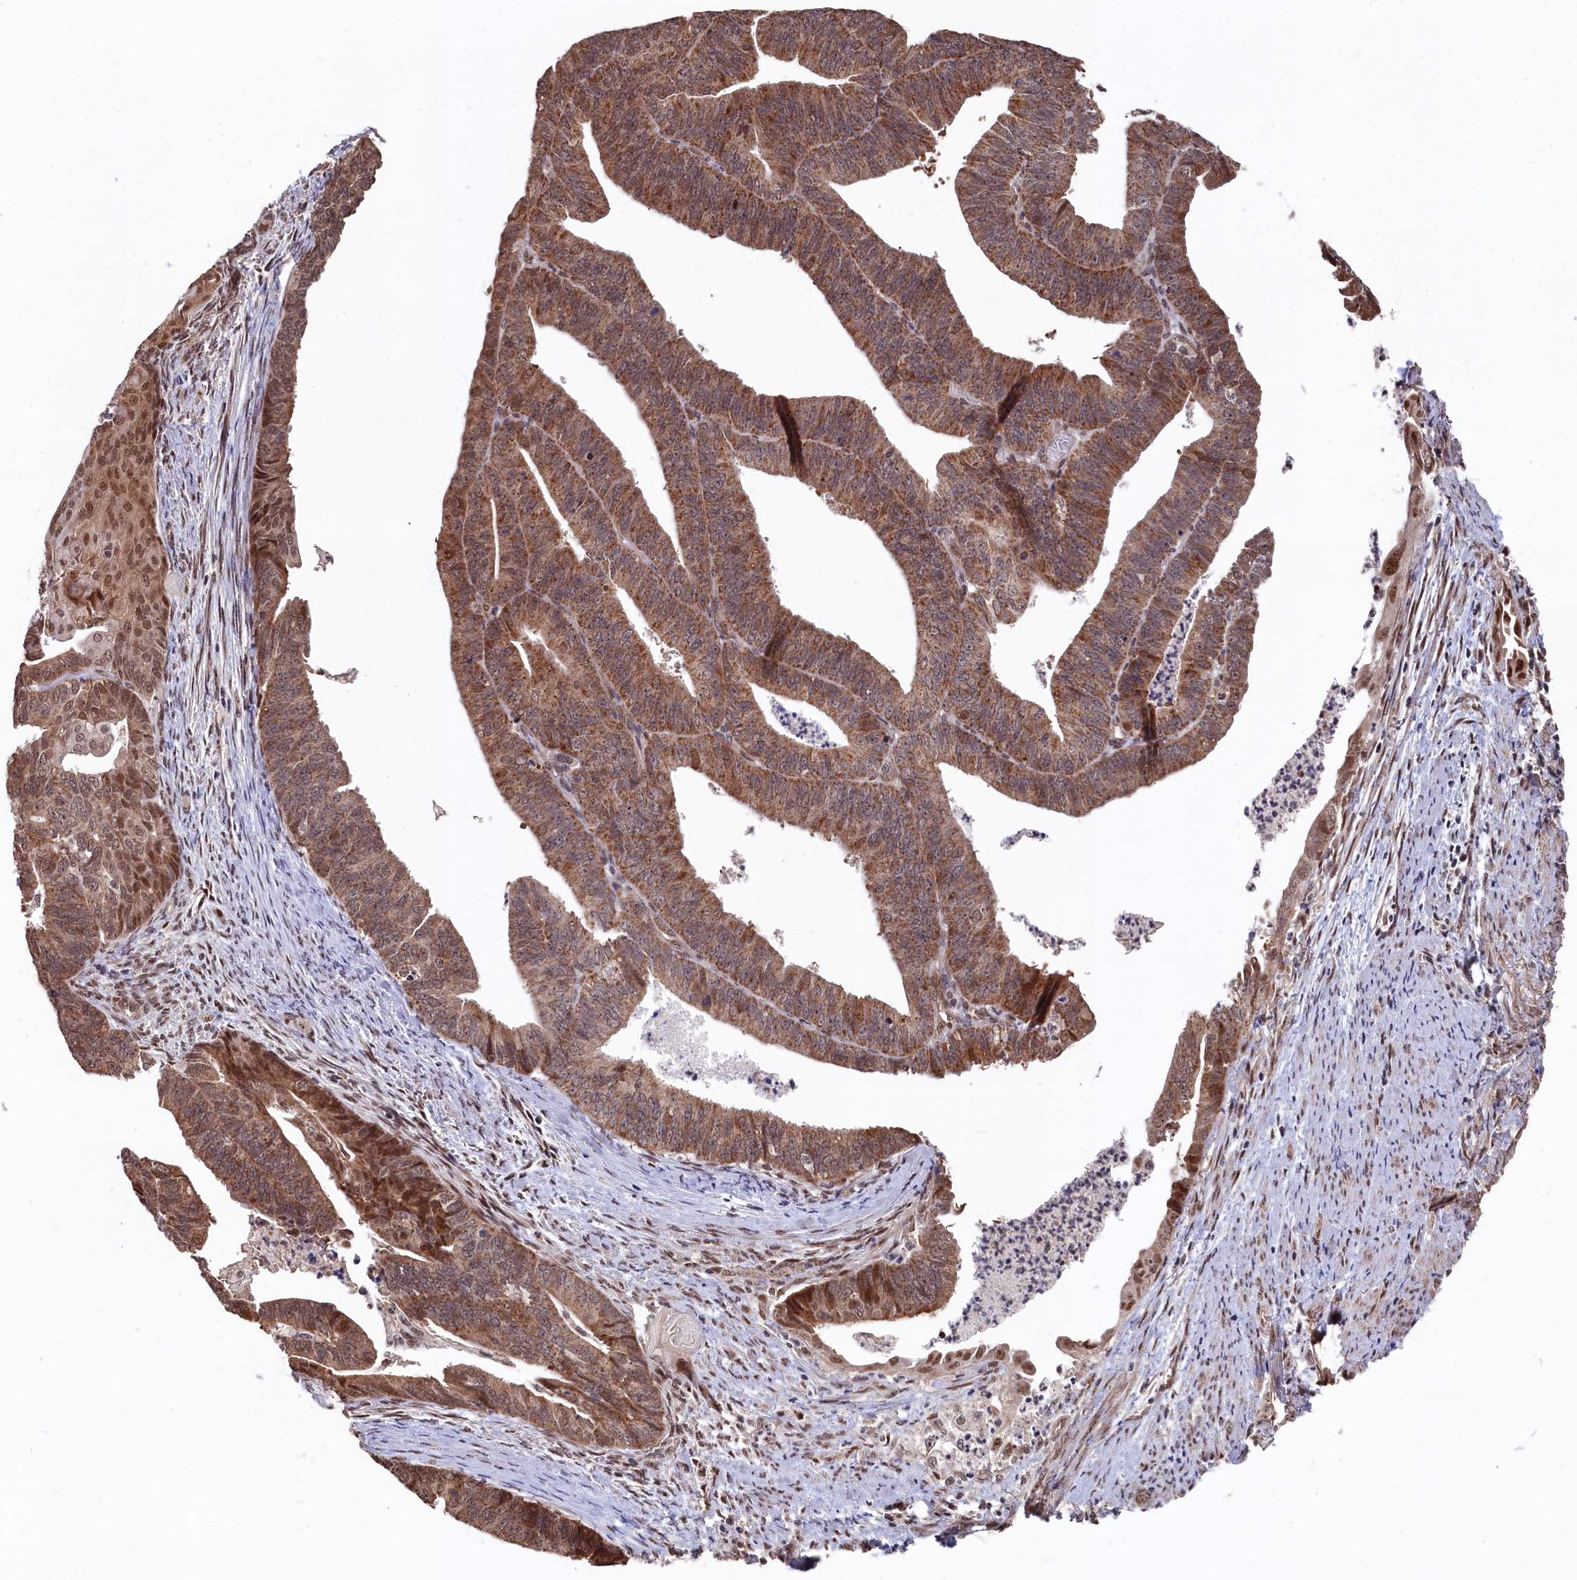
{"staining": {"intensity": "moderate", "quantity": ">75%", "location": "cytoplasmic/membranous,nuclear"}, "tissue": "endometrial cancer", "cell_type": "Tumor cells", "image_type": "cancer", "snomed": [{"axis": "morphology", "description": "Adenocarcinoma, NOS"}, {"axis": "topography", "description": "Endometrium"}], "caption": "Human endometrial cancer (adenocarcinoma) stained with a protein marker reveals moderate staining in tumor cells.", "gene": "CLPX", "patient": {"sex": "female", "age": 73}}